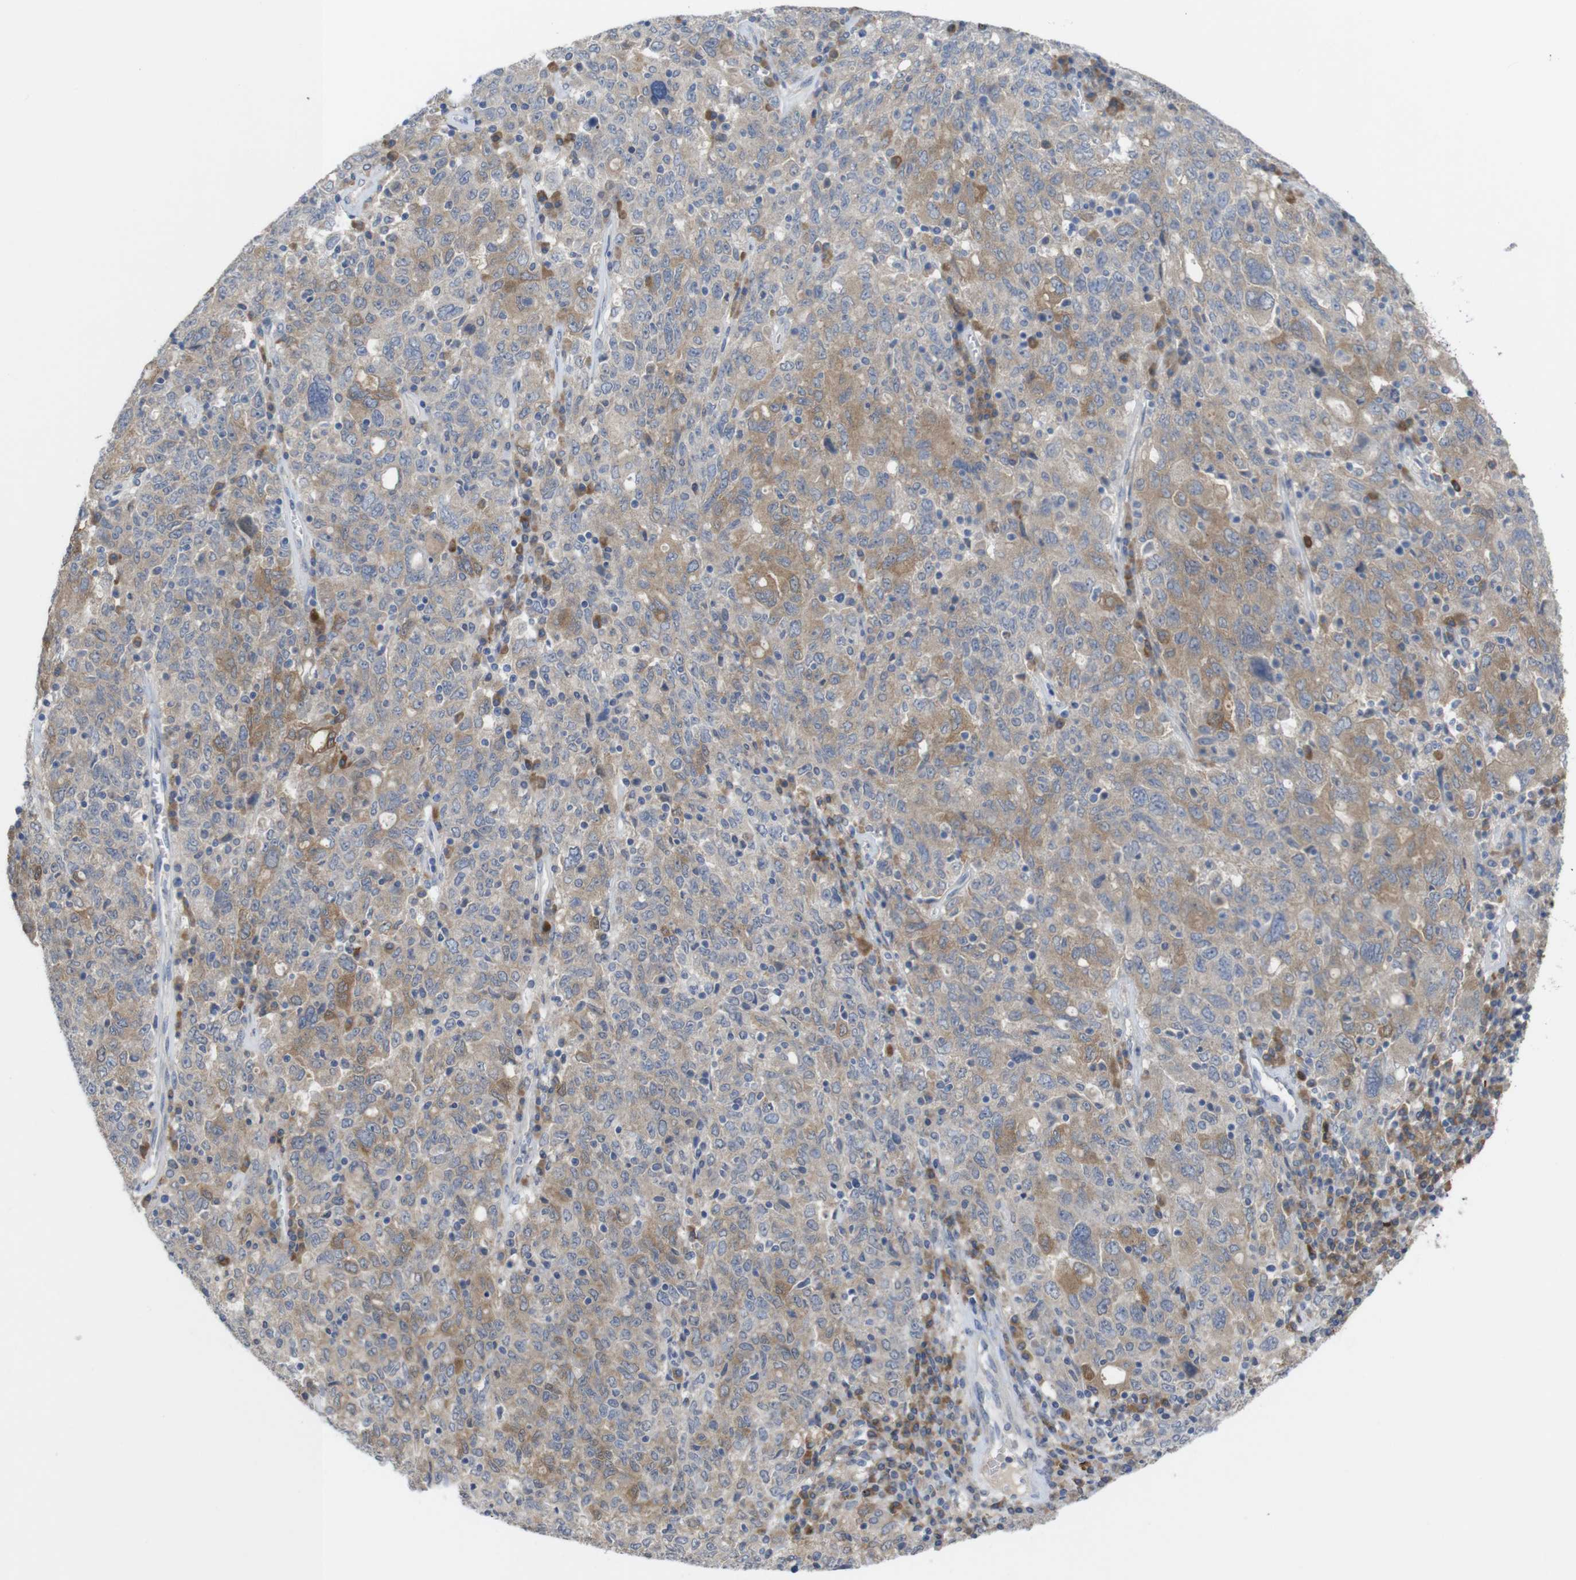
{"staining": {"intensity": "moderate", "quantity": "25%-75%", "location": "cytoplasmic/membranous"}, "tissue": "ovarian cancer", "cell_type": "Tumor cells", "image_type": "cancer", "snomed": [{"axis": "morphology", "description": "Carcinoma, endometroid"}, {"axis": "topography", "description": "Ovary"}], "caption": "The immunohistochemical stain labels moderate cytoplasmic/membranous expression in tumor cells of ovarian endometroid carcinoma tissue.", "gene": "BCAR3", "patient": {"sex": "female", "age": 62}}